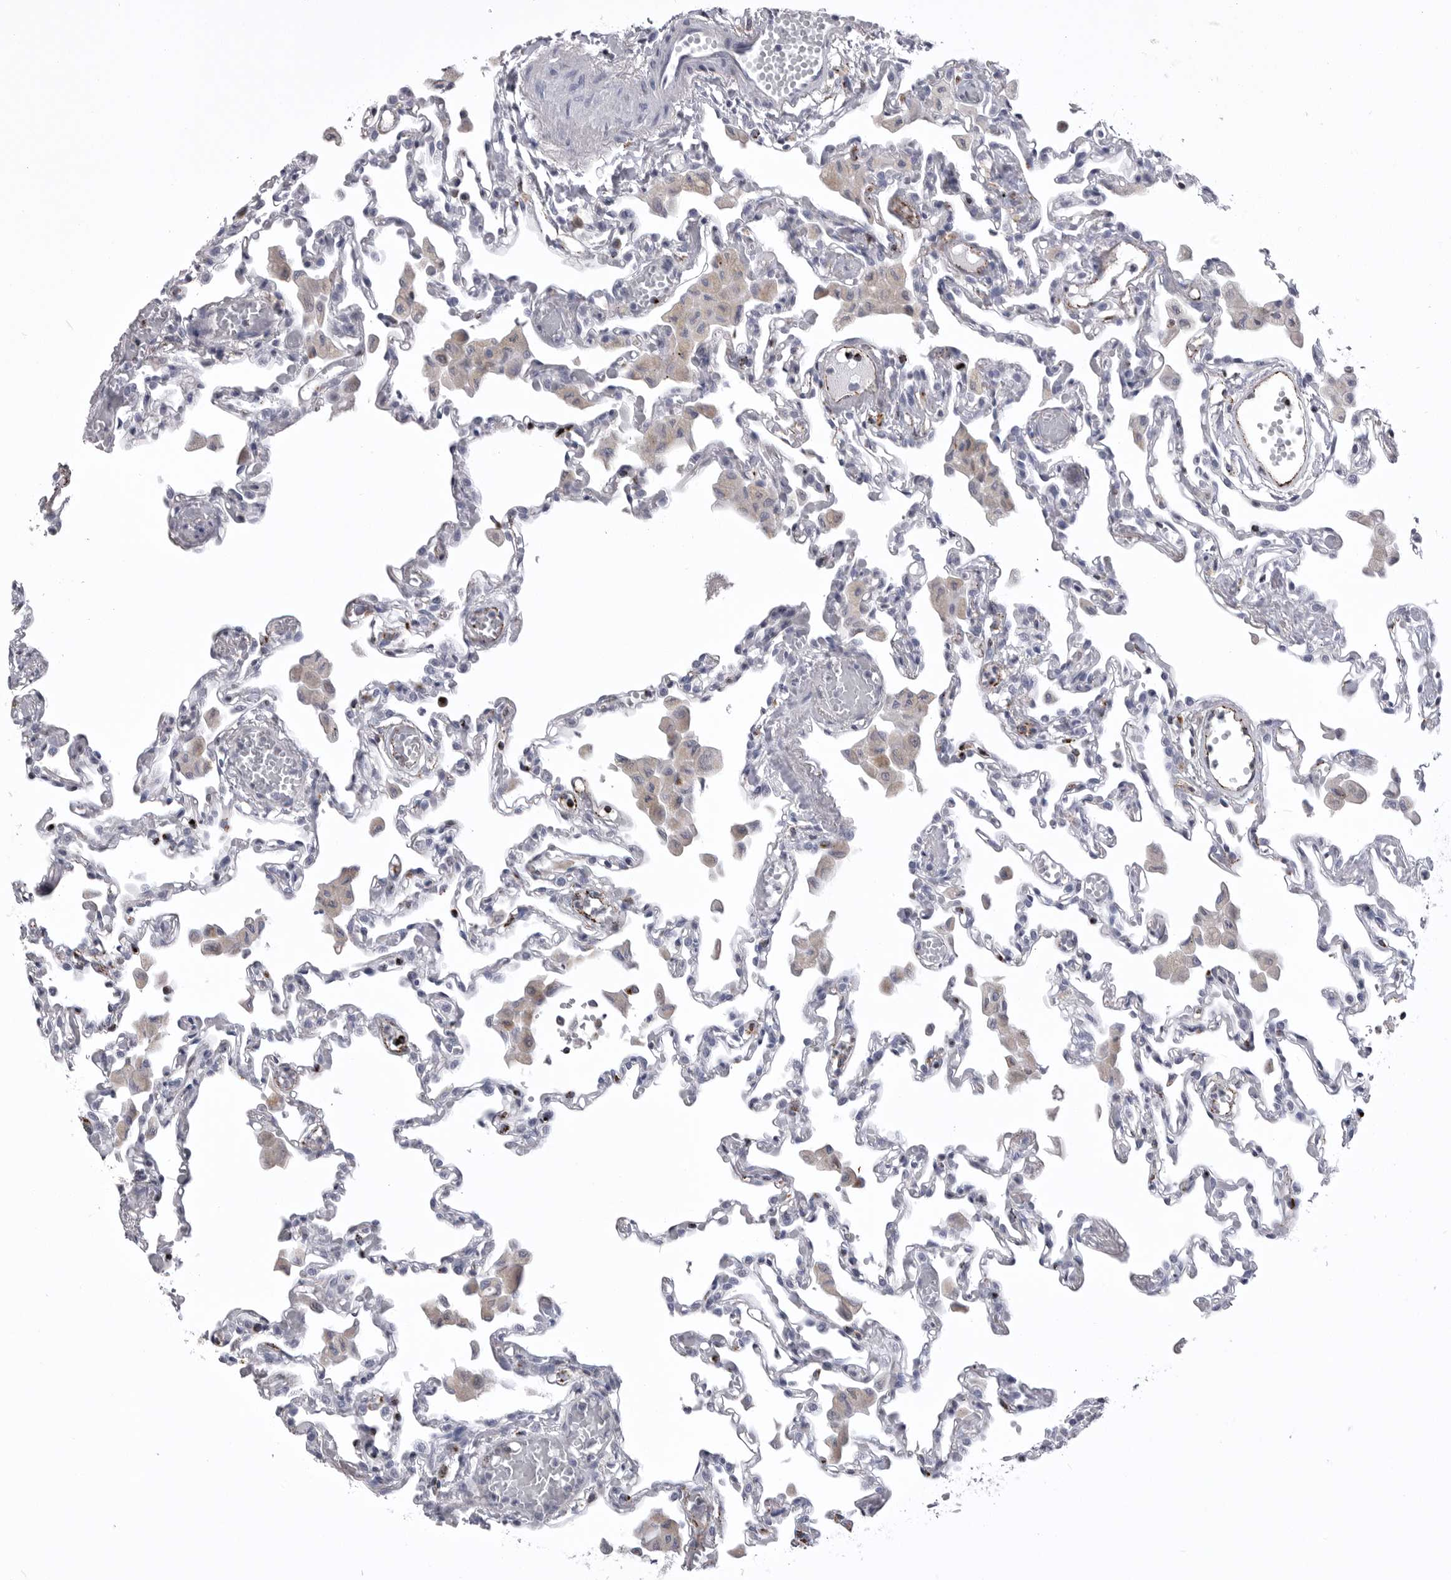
{"staining": {"intensity": "negative", "quantity": "none", "location": "none"}, "tissue": "lung", "cell_type": "Alveolar cells", "image_type": "normal", "snomed": [{"axis": "morphology", "description": "Normal tissue, NOS"}, {"axis": "topography", "description": "Bronchus"}, {"axis": "topography", "description": "Lung"}], "caption": "IHC histopathology image of benign lung stained for a protein (brown), which reveals no expression in alveolar cells. The staining was performed using DAB to visualize the protein expression in brown, while the nuclei were stained in blue with hematoxylin (Magnification: 20x).", "gene": "PSPN", "patient": {"sex": "female", "age": 49}}